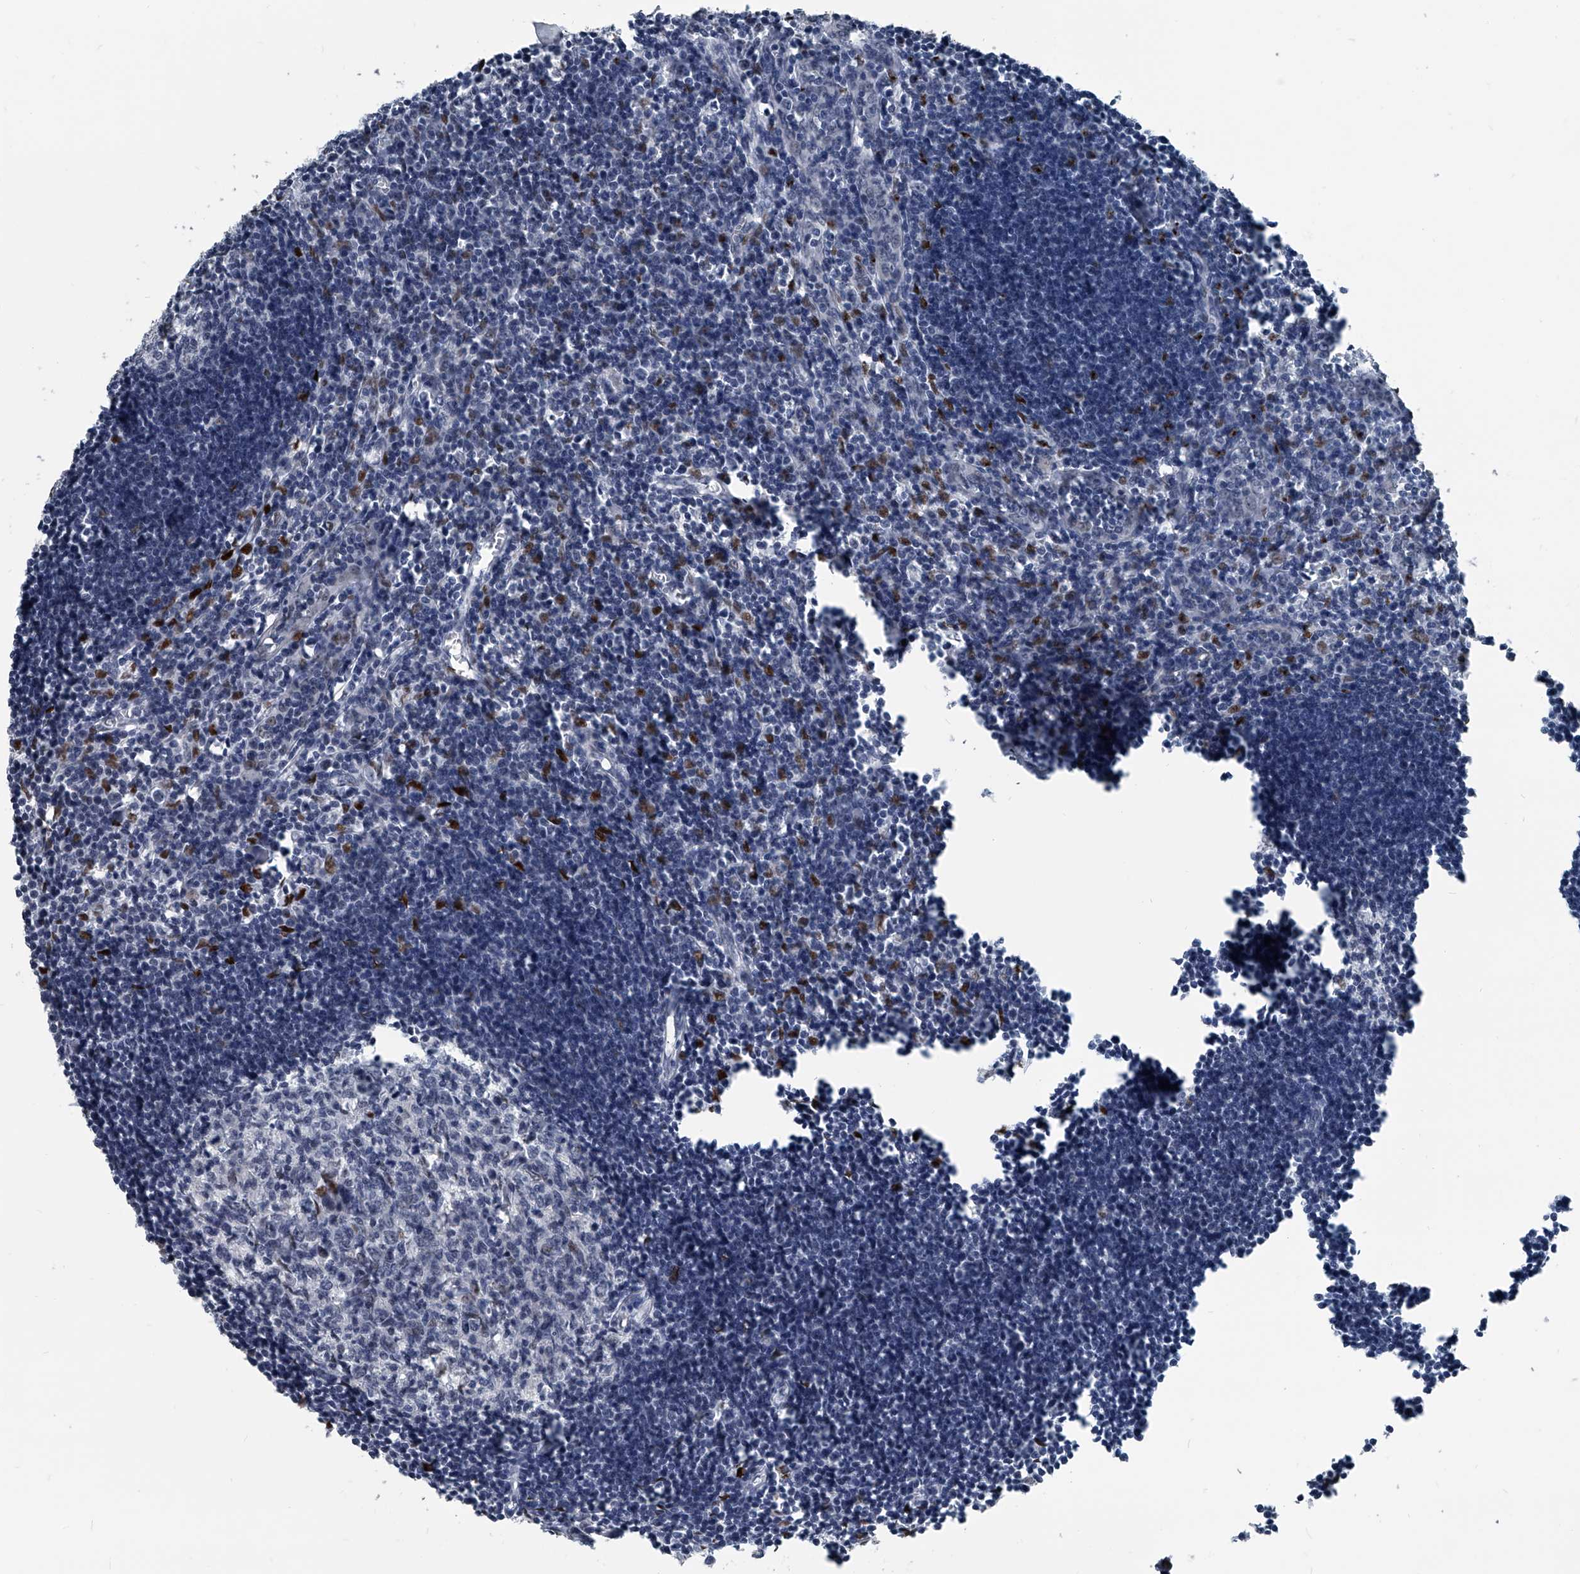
{"staining": {"intensity": "moderate", "quantity": "<25%", "location": "nuclear"}, "tissue": "lymph node", "cell_type": "Germinal center cells", "image_type": "normal", "snomed": [{"axis": "morphology", "description": "Normal tissue, NOS"}, {"axis": "morphology", "description": "Malignant melanoma, Metastatic site"}, {"axis": "topography", "description": "Lymph node"}], "caption": "A low amount of moderate nuclear expression is present in approximately <25% of germinal center cells in benign lymph node.", "gene": "MEN1", "patient": {"sex": "male", "age": 41}}